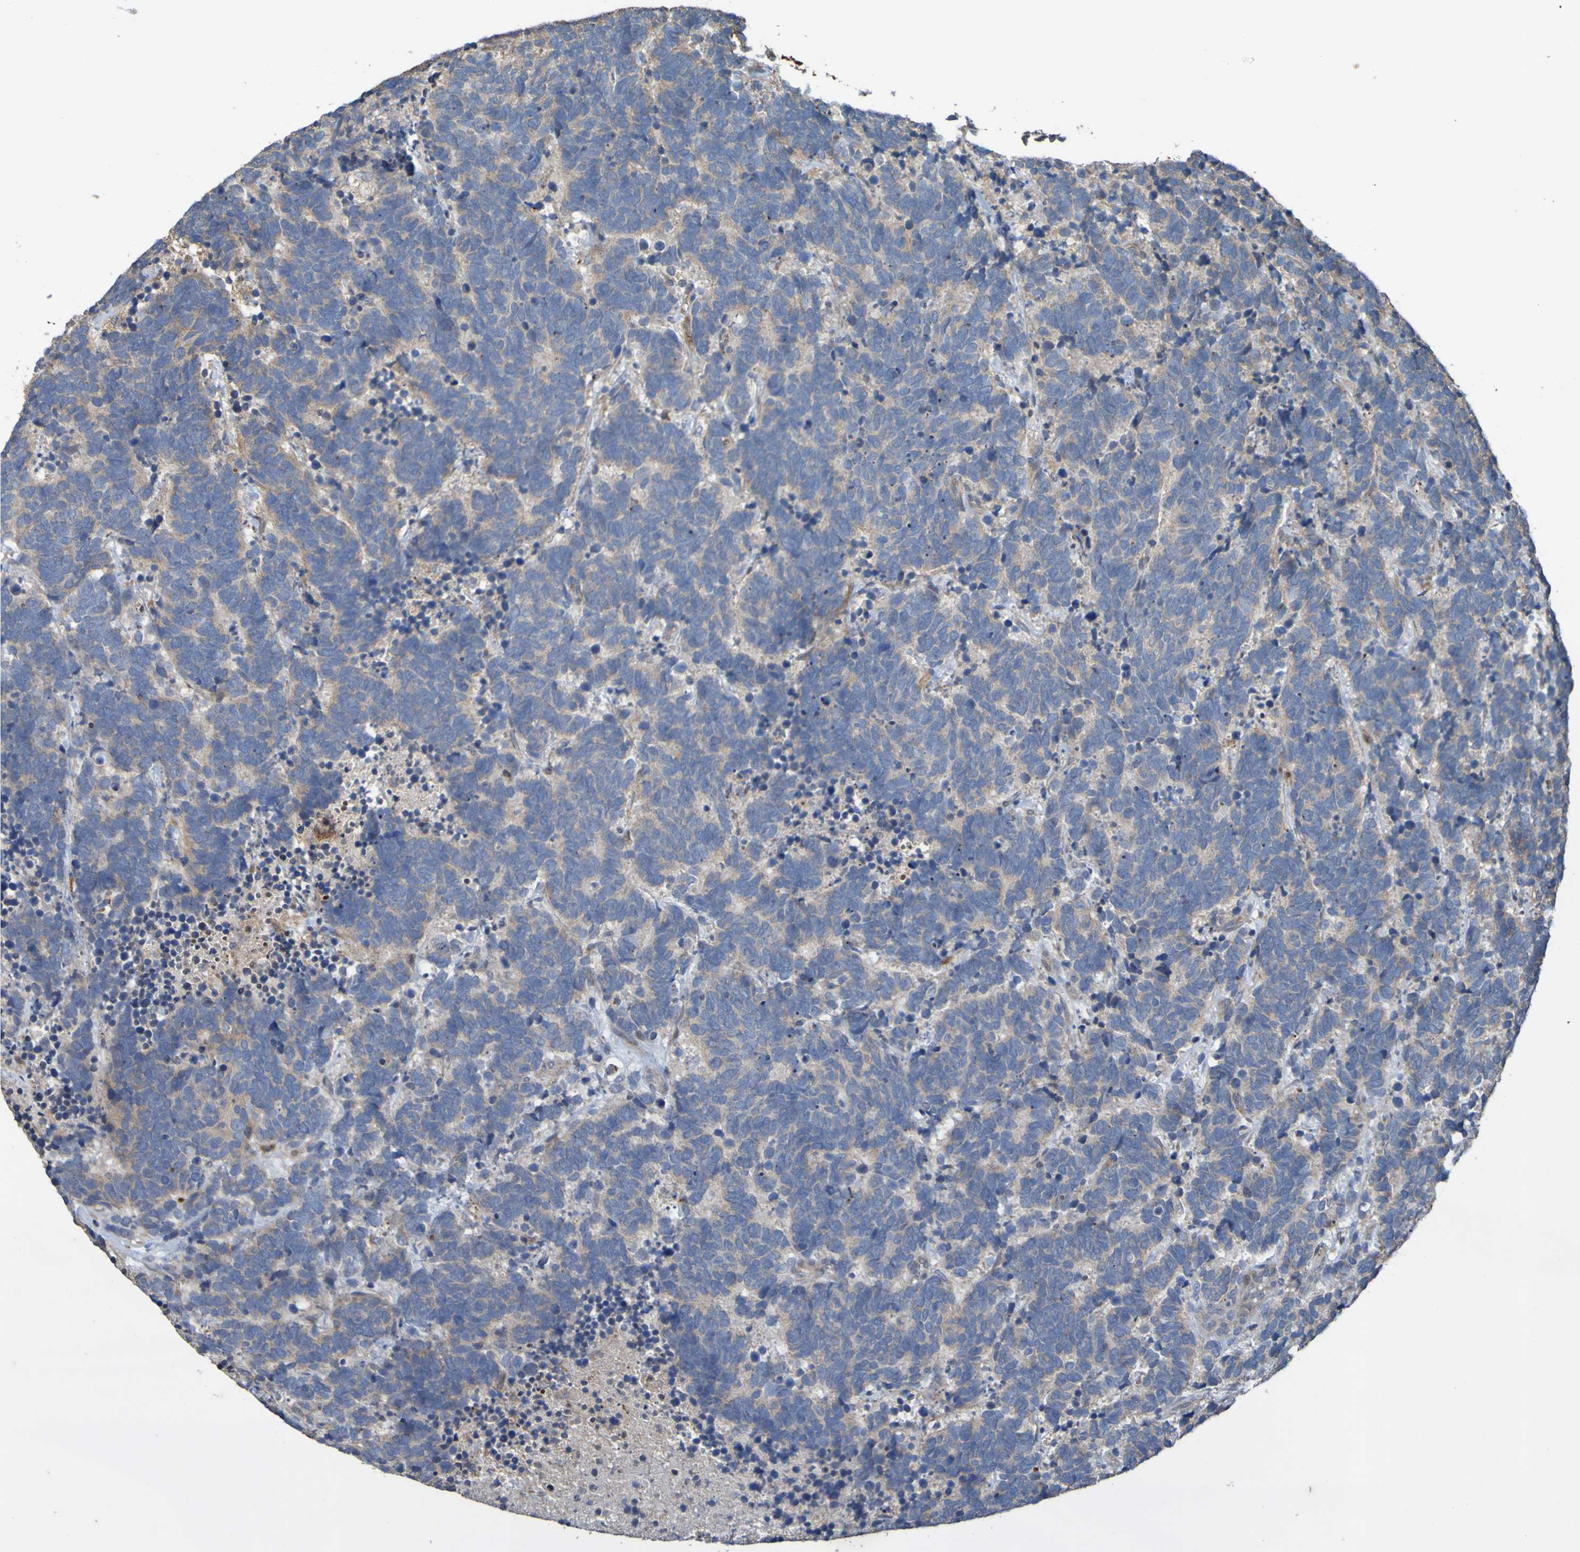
{"staining": {"intensity": "negative", "quantity": "none", "location": "none"}, "tissue": "carcinoid", "cell_type": "Tumor cells", "image_type": "cancer", "snomed": [{"axis": "morphology", "description": "Carcinoma, NOS"}, {"axis": "morphology", "description": "Carcinoid, malignant, NOS"}, {"axis": "topography", "description": "Urinary bladder"}], "caption": "IHC of human carcinoma displays no positivity in tumor cells.", "gene": "UCN", "patient": {"sex": "male", "age": 57}}